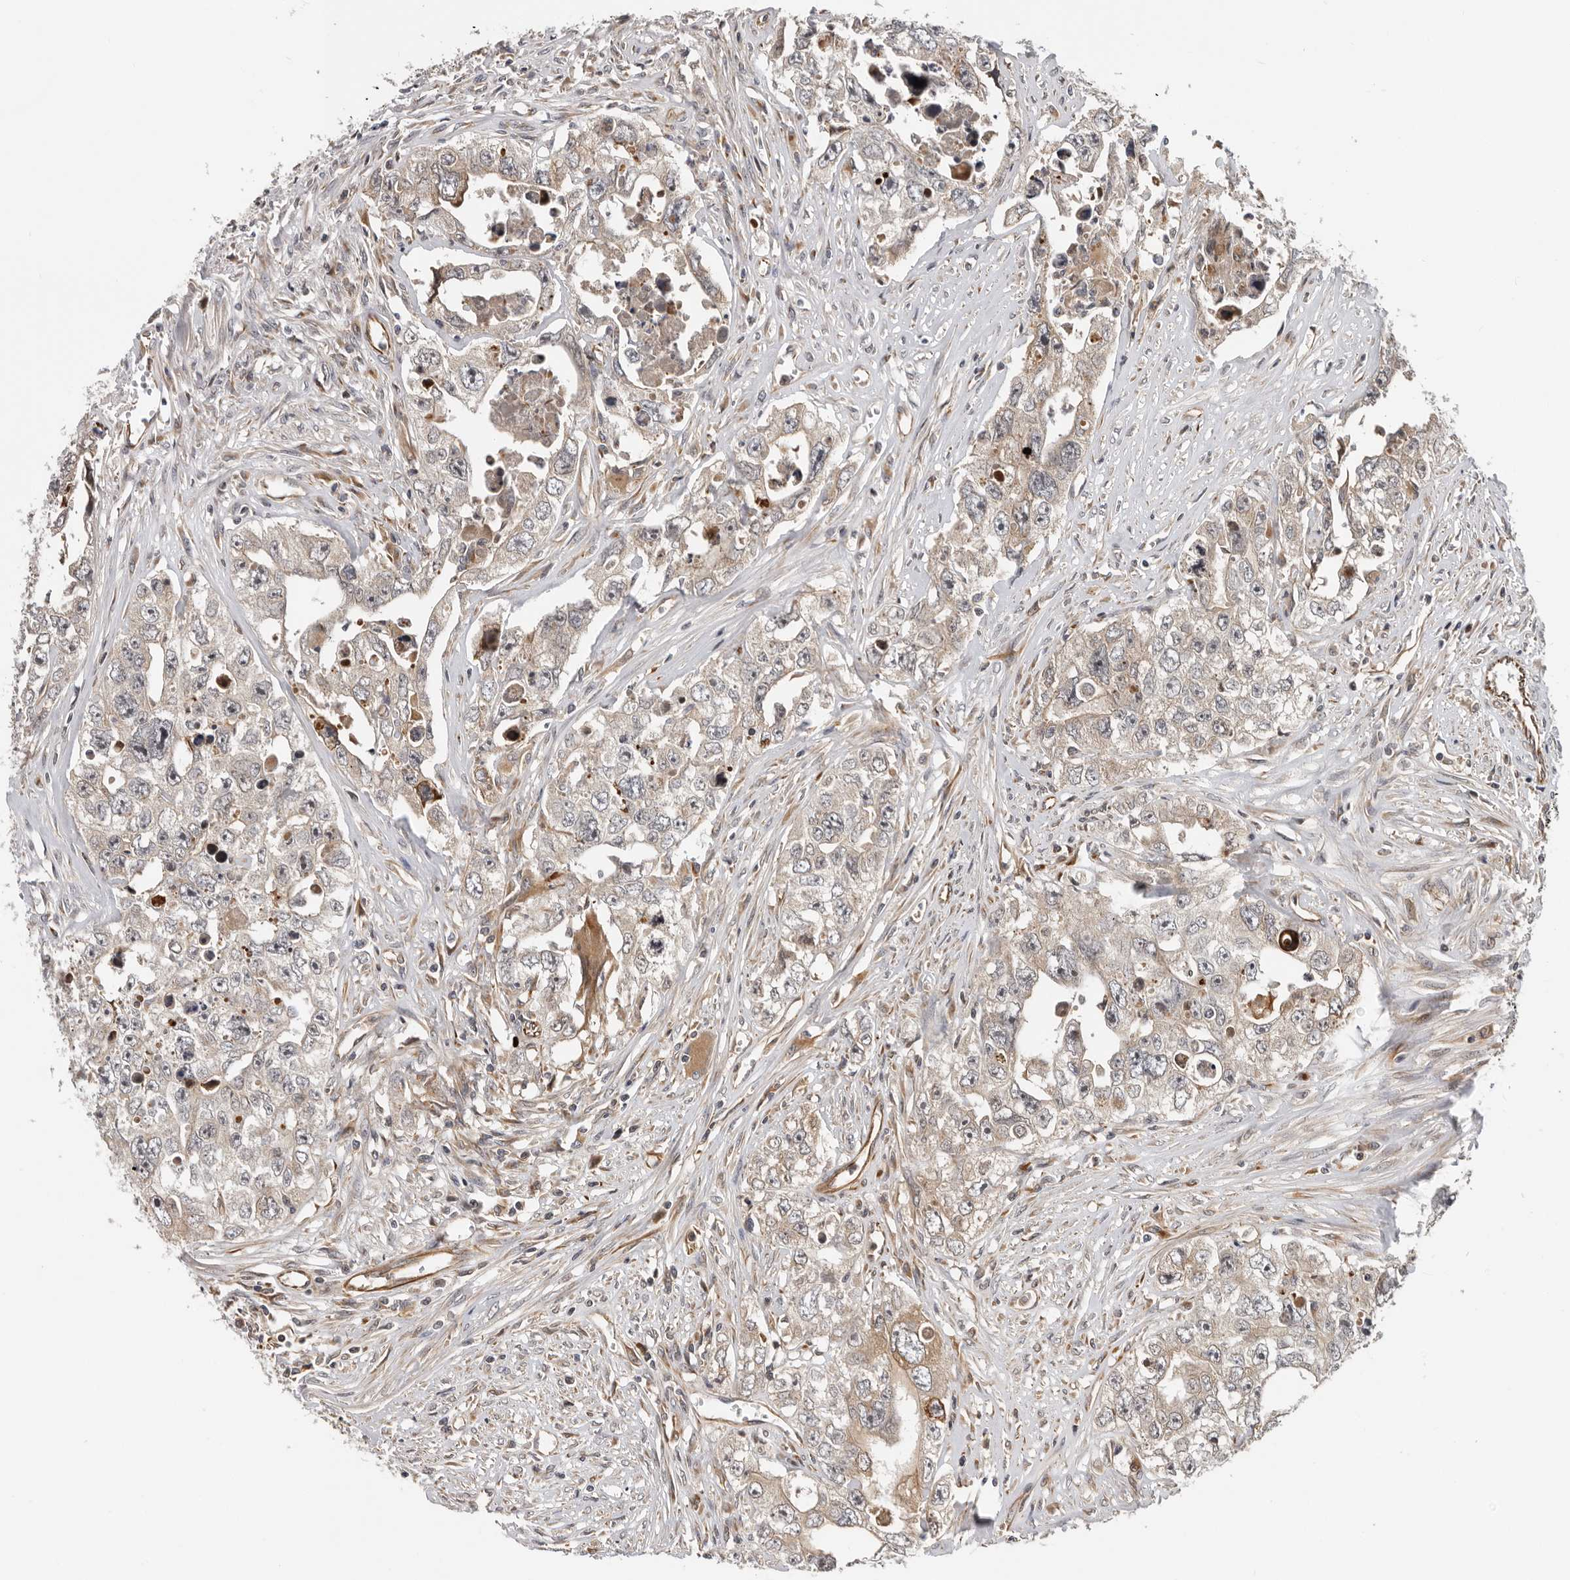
{"staining": {"intensity": "weak", "quantity": "25%-75%", "location": "cytoplasmic/membranous"}, "tissue": "testis cancer", "cell_type": "Tumor cells", "image_type": "cancer", "snomed": [{"axis": "morphology", "description": "Seminoma, NOS"}, {"axis": "morphology", "description": "Carcinoma, Embryonal, NOS"}, {"axis": "topography", "description": "Testis"}], "caption": "Testis embryonal carcinoma stained with a brown dye displays weak cytoplasmic/membranous positive positivity in approximately 25%-75% of tumor cells.", "gene": "RNF157", "patient": {"sex": "male", "age": 43}}